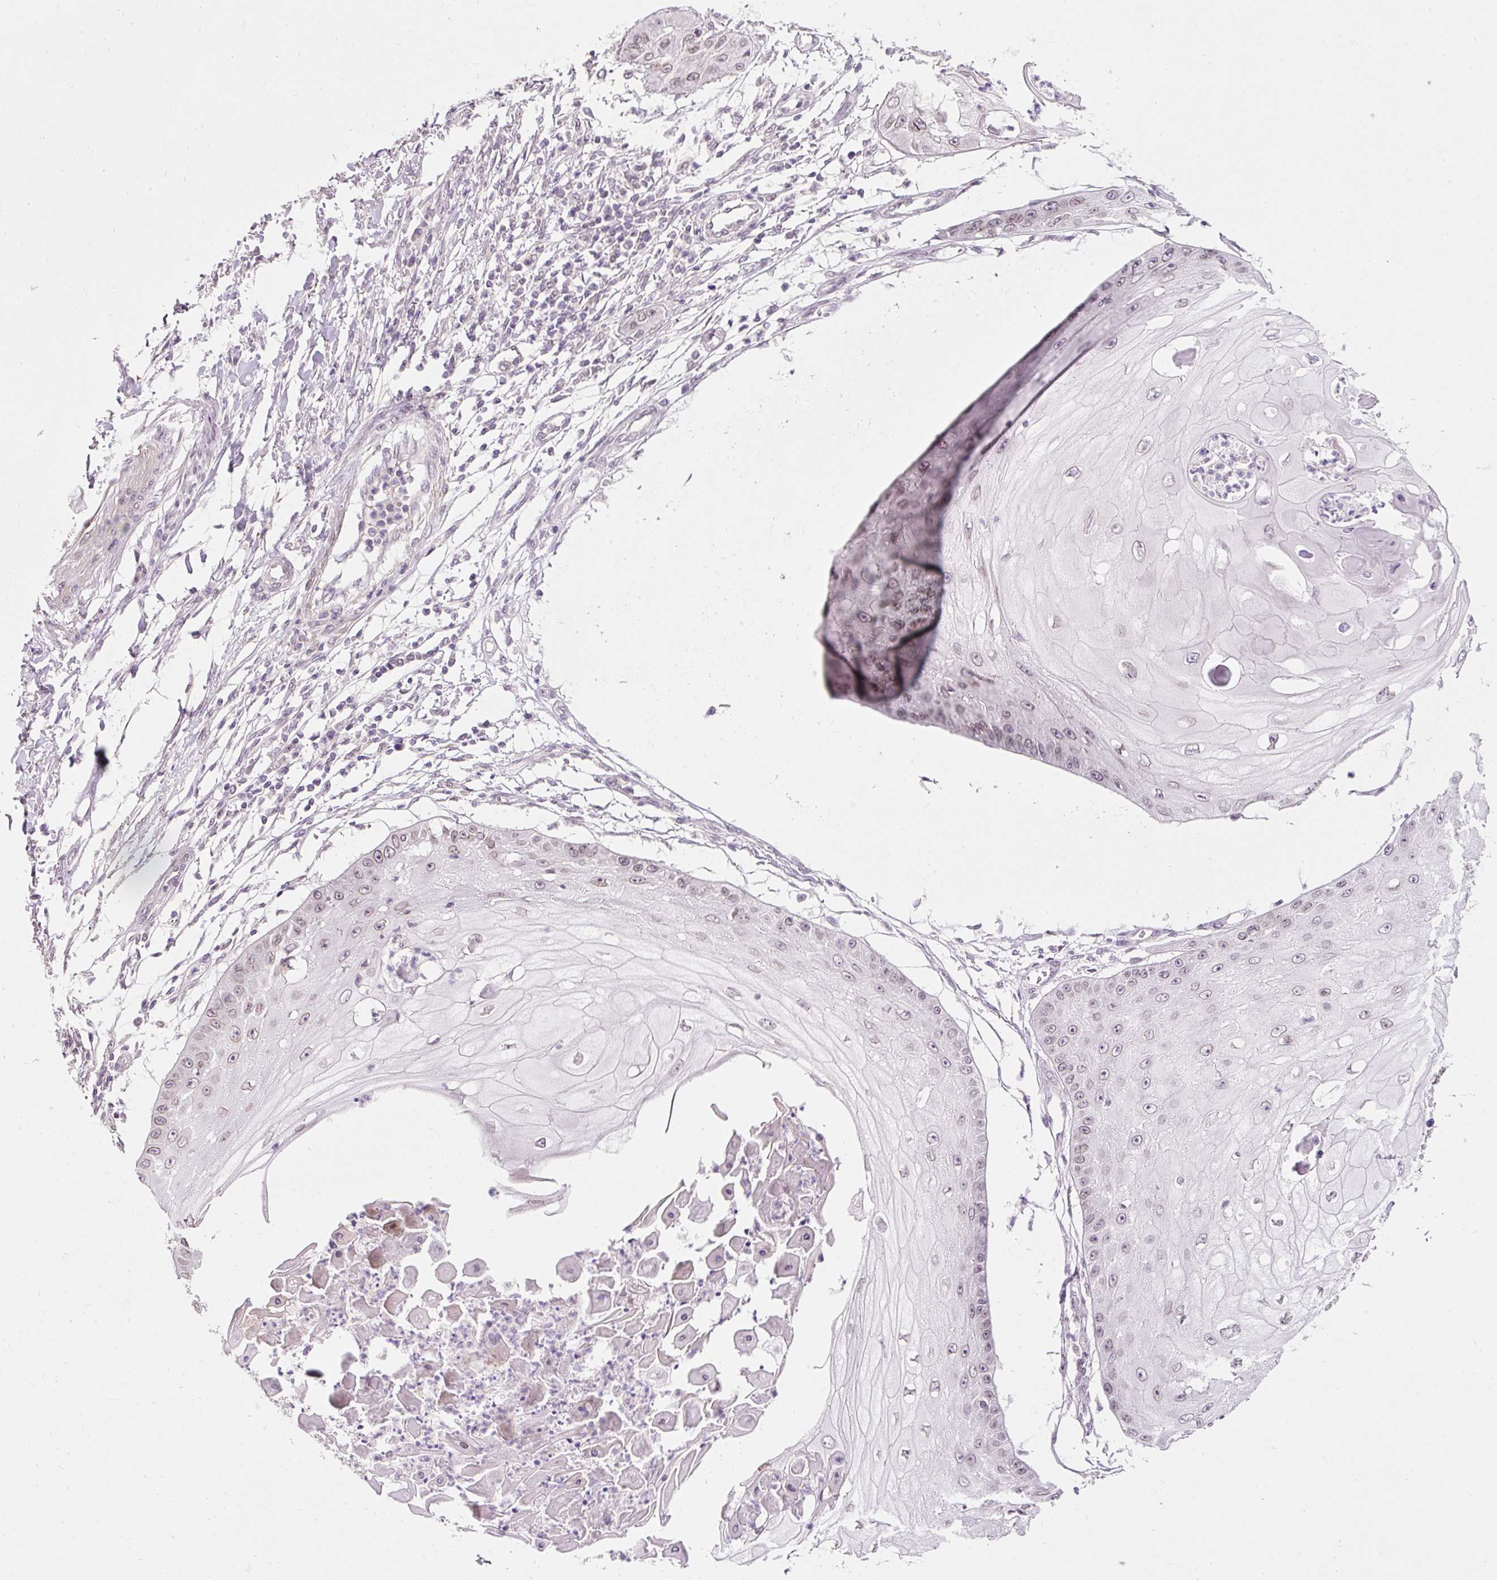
{"staining": {"intensity": "weak", "quantity": "25%-75%", "location": "nuclear"}, "tissue": "skin cancer", "cell_type": "Tumor cells", "image_type": "cancer", "snomed": [{"axis": "morphology", "description": "Squamous cell carcinoma, NOS"}, {"axis": "topography", "description": "Skin"}], "caption": "There is low levels of weak nuclear expression in tumor cells of skin squamous cell carcinoma, as demonstrated by immunohistochemical staining (brown color).", "gene": "ZNF610", "patient": {"sex": "male", "age": 70}}